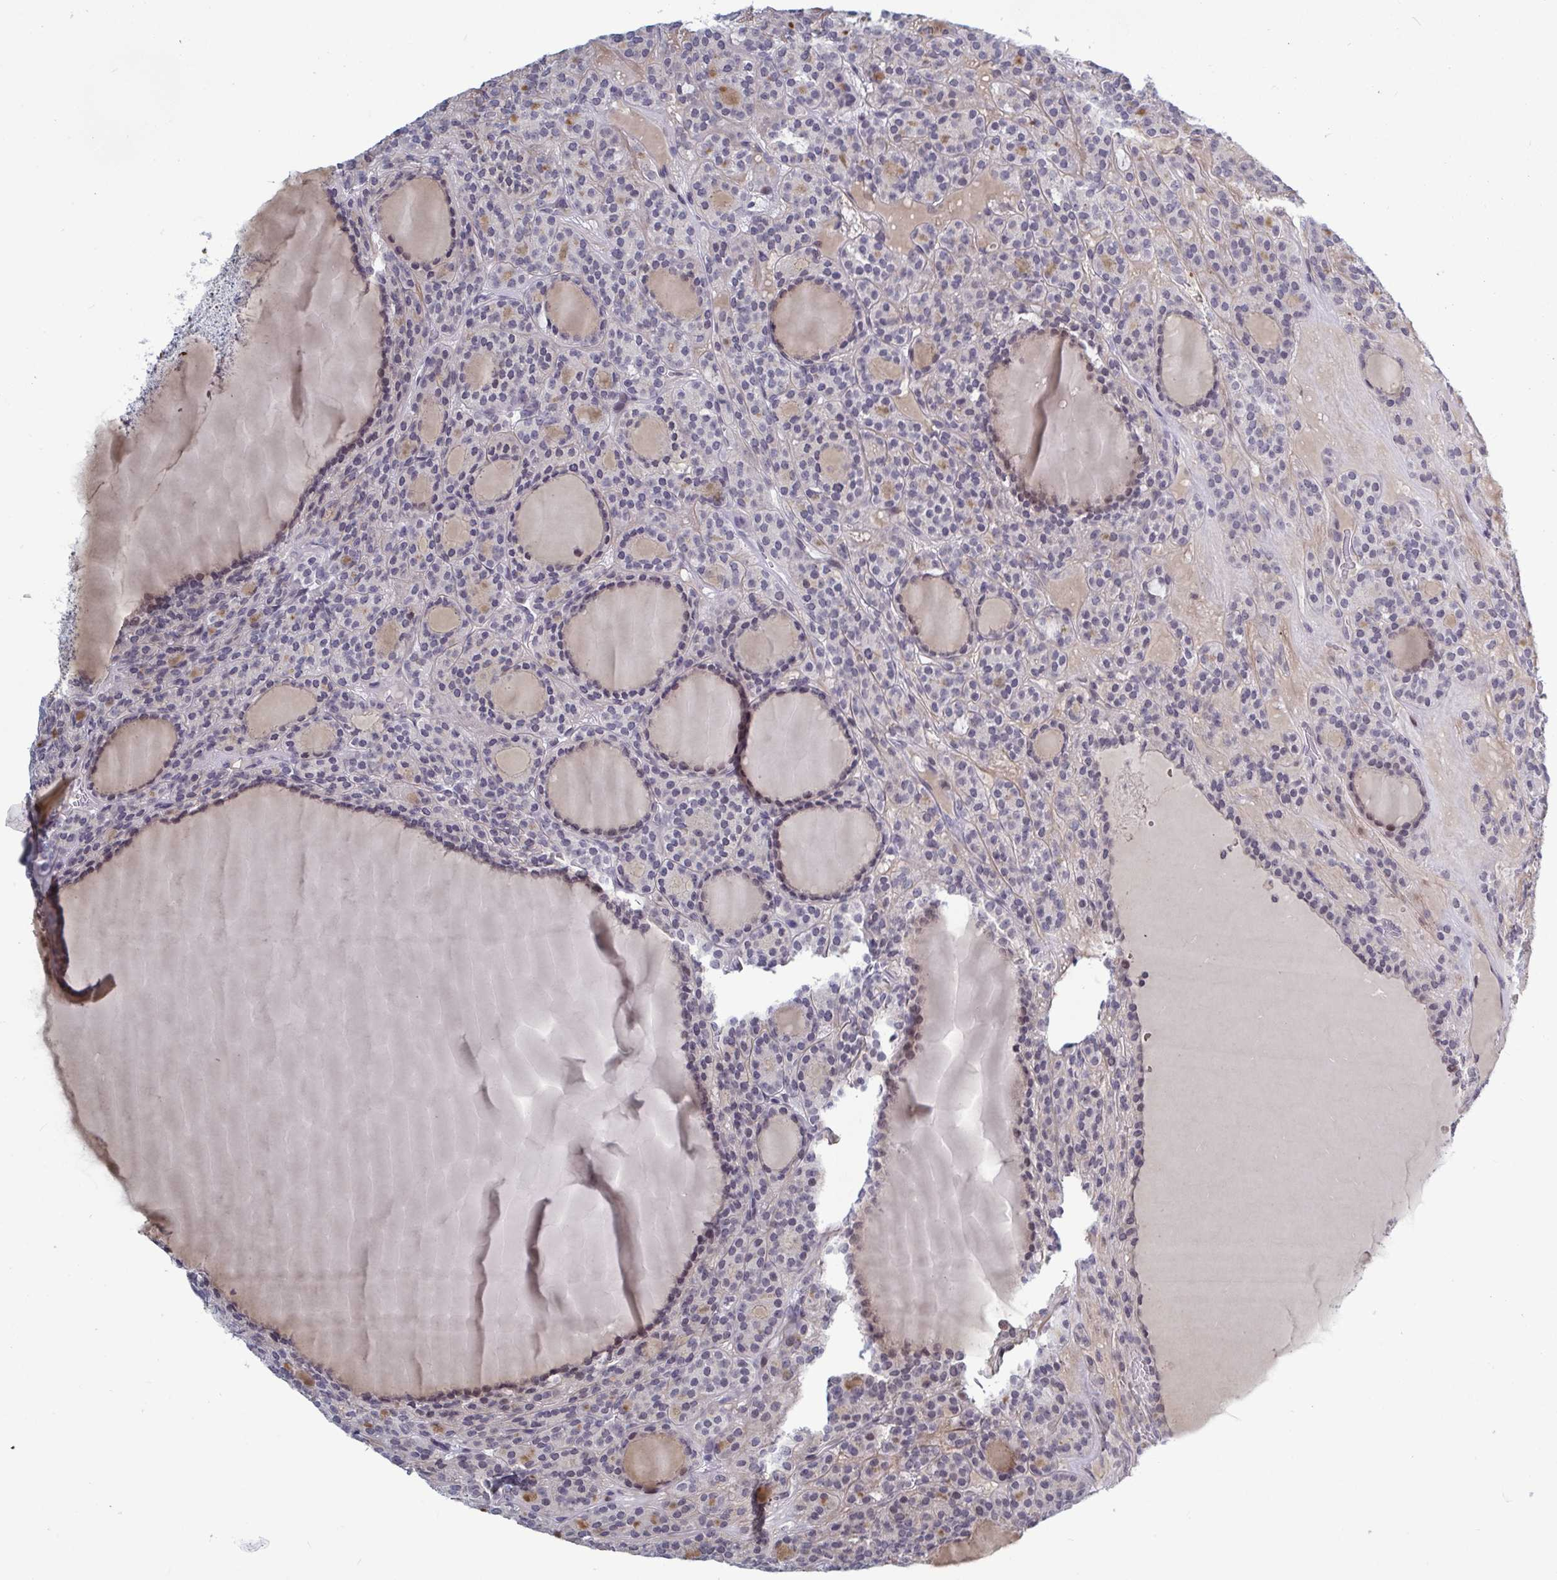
{"staining": {"intensity": "moderate", "quantity": "<25%", "location": "nuclear"}, "tissue": "thyroid cancer", "cell_type": "Tumor cells", "image_type": "cancer", "snomed": [{"axis": "morphology", "description": "Follicular adenoma carcinoma, NOS"}, {"axis": "topography", "description": "Thyroid gland"}], "caption": "Protein expression analysis of thyroid cancer (follicular adenoma carcinoma) shows moderate nuclear expression in about <25% of tumor cells. The protein is shown in brown color, while the nuclei are stained blue.", "gene": "TCEAL8", "patient": {"sex": "female", "age": 63}}